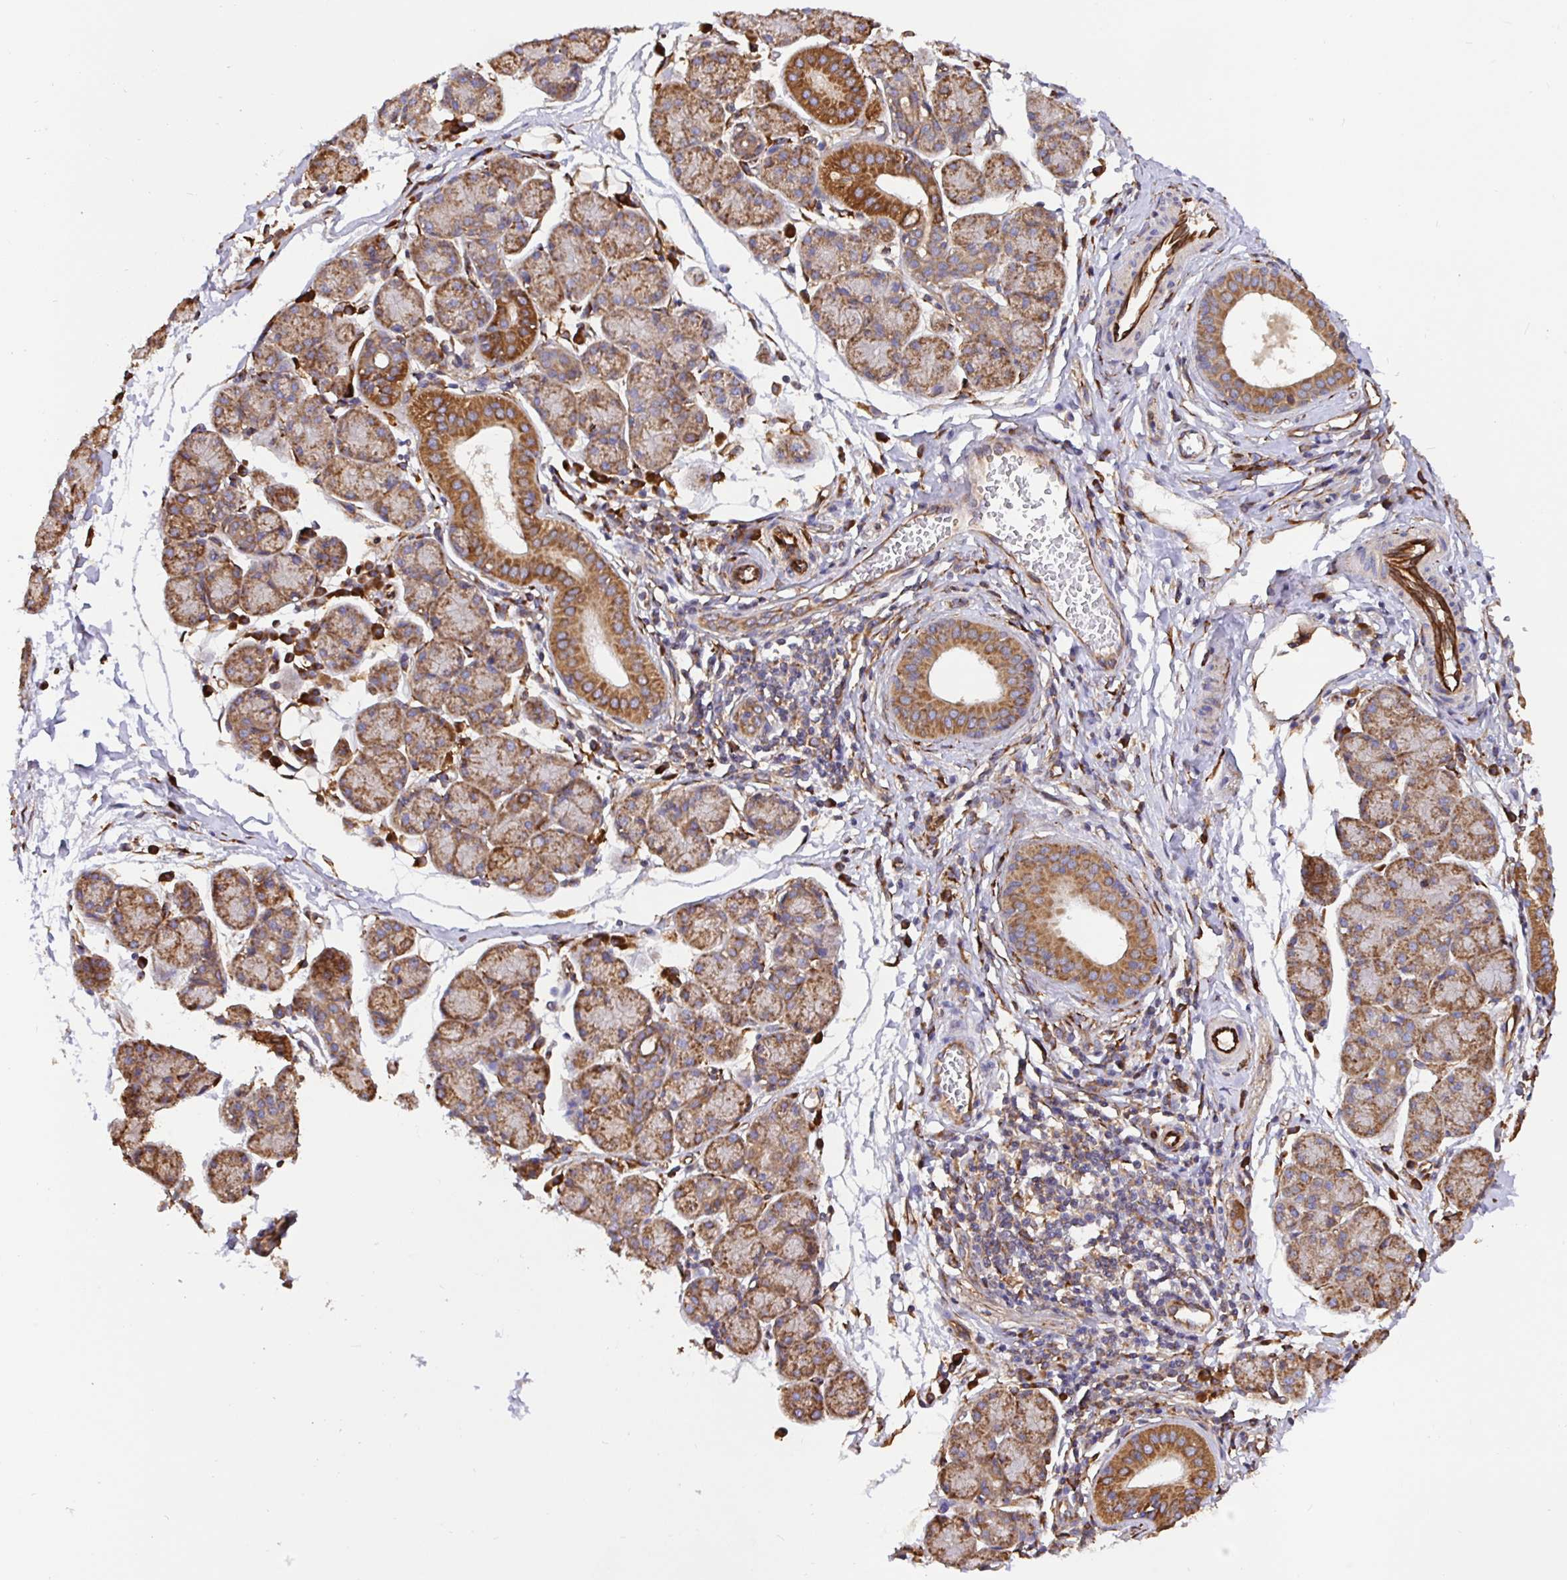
{"staining": {"intensity": "moderate", "quantity": ">75%", "location": "cytoplasmic/membranous"}, "tissue": "salivary gland", "cell_type": "Glandular cells", "image_type": "normal", "snomed": [{"axis": "morphology", "description": "Normal tissue, NOS"}, {"axis": "morphology", "description": "Inflammation, NOS"}, {"axis": "topography", "description": "Lymph node"}, {"axis": "topography", "description": "Salivary gland"}], "caption": "A brown stain shows moderate cytoplasmic/membranous positivity of a protein in glandular cells of normal human salivary gland. The staining is performed using DAB brown chromogen to label protein expression. The nuclei are counter-stained blue using hematoxylin.", "gene": "MAOA", "patient": {"sex": "male", "age": 3}}